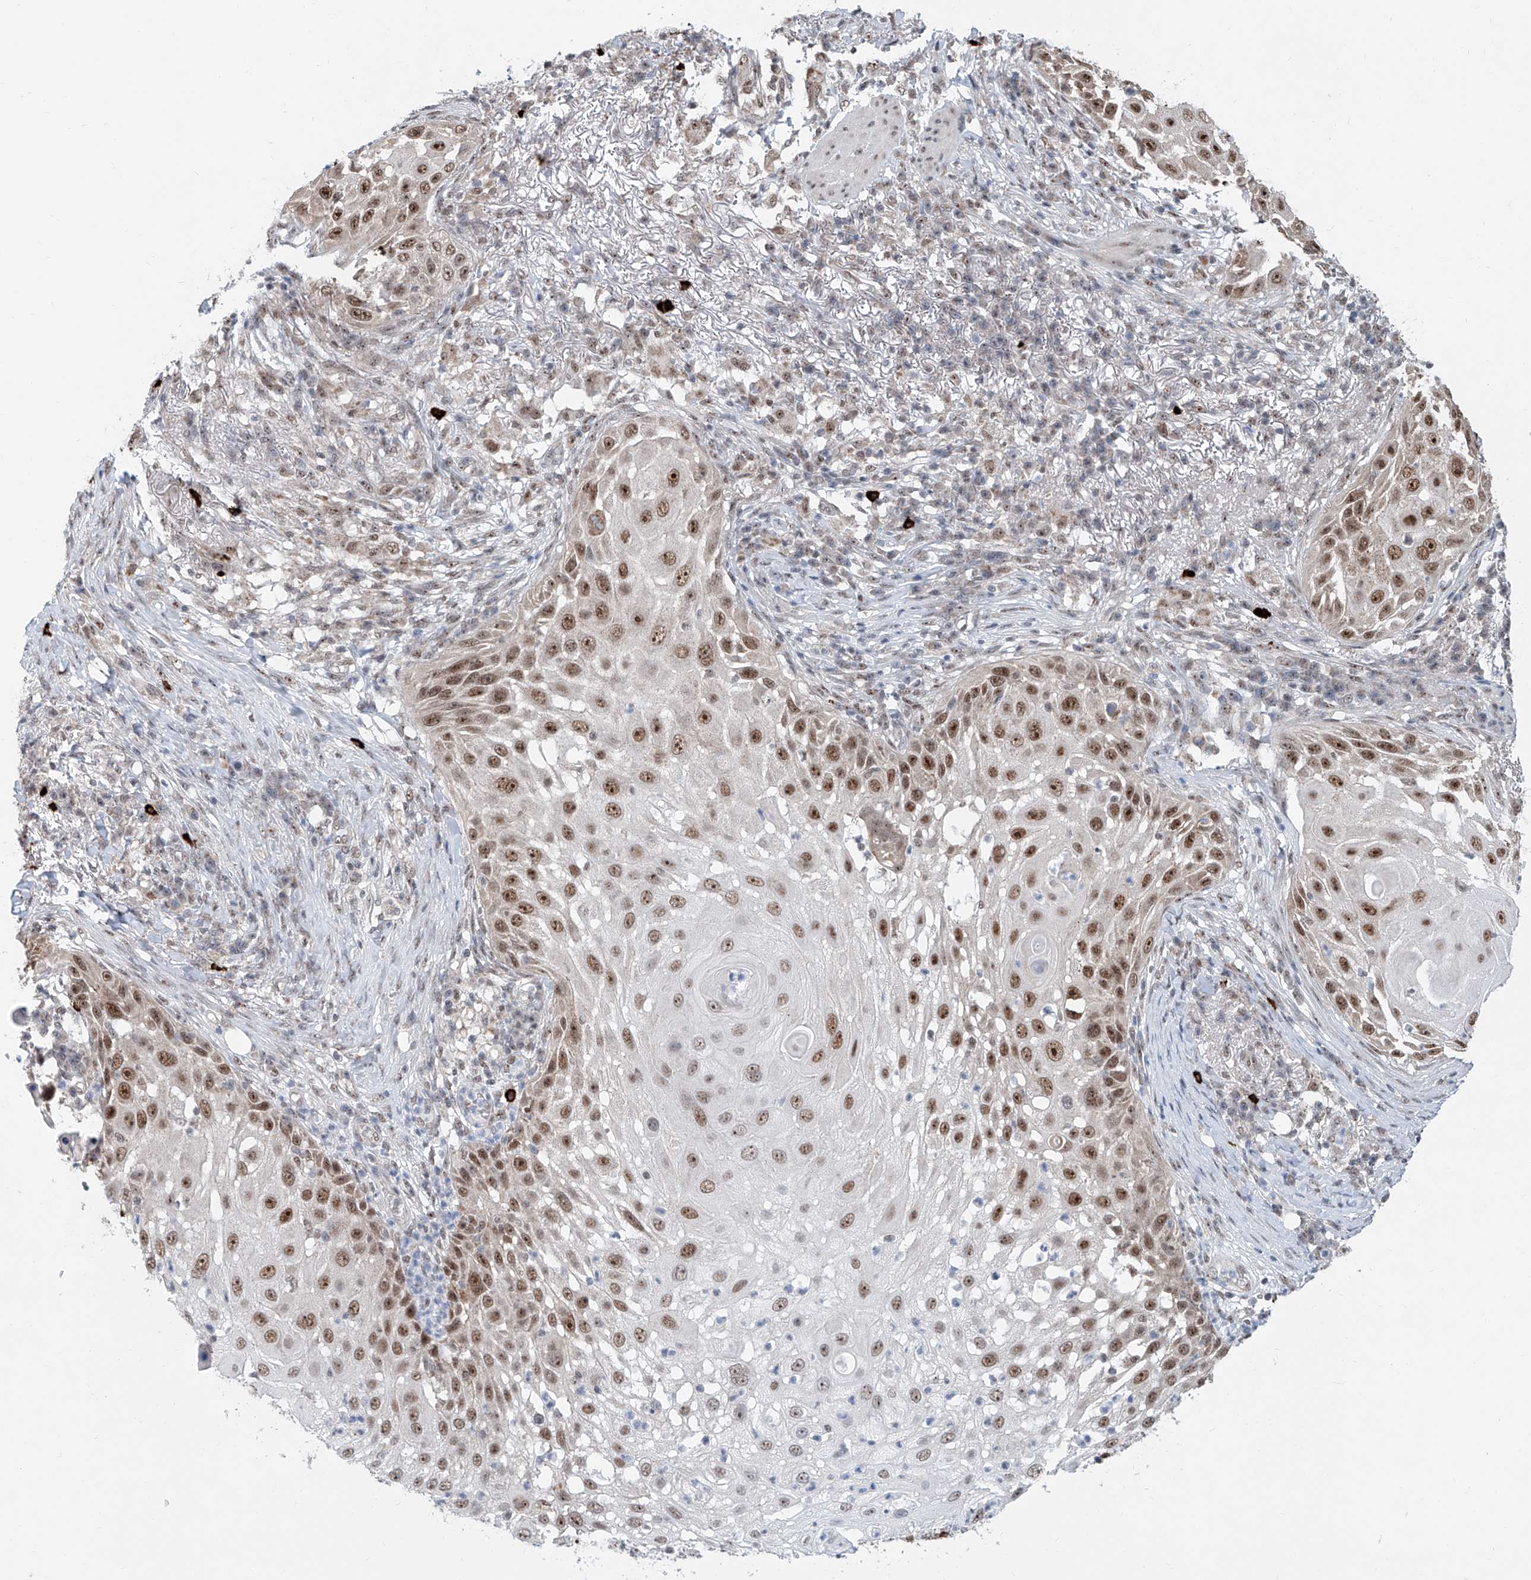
{"staining": {"intensity": "strong", "quantity": ">75%", "location": "nuclear"}, "tissue": "skin cancer", "cell_type": "Tumor cells", "image_type": "cancer", "snomed": [{"axis": "morphology", "description": "Squamous cell carcinoma, NOS"}, {"axis": "topography", "description": "Skin"}], "caption": "Skin cancer stained for a protein reveals strong nuclear positivity in tumor cells.", "gene": "SDE2", "patient": {"sex": "female", "age": 44}}